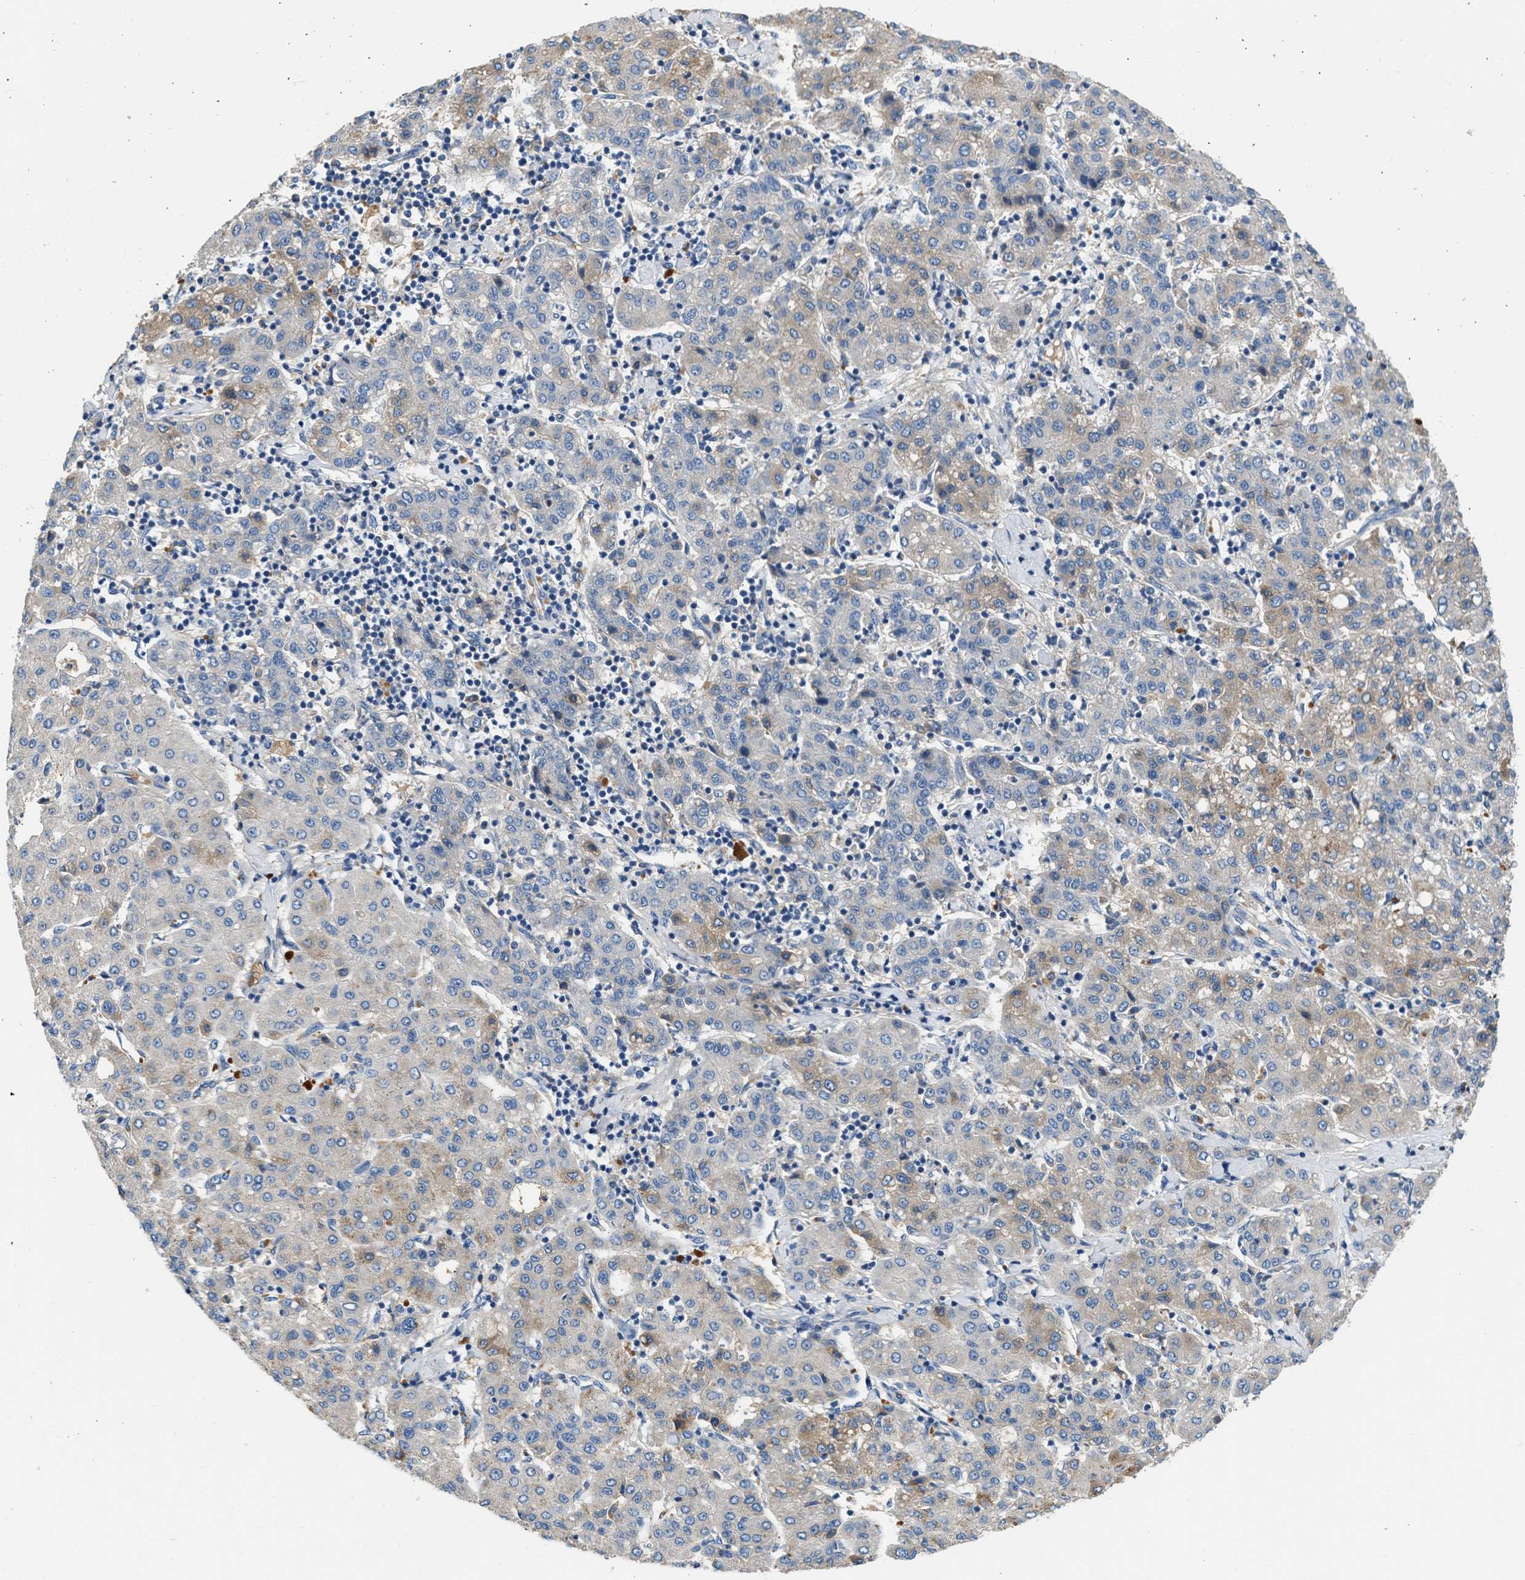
{"staining": {"intensity": "weak", "quantity": "<25%", "location": "cytoplasmic/membranous"}, "tissue": "liver cancer", "cell_type": "Tumor cells", "image_type": "cancer", "snomed": [{"axis": "morphology", "description": "Carcinoma, Hepatocellular, NOS"}, {"axis": "topography", "description": "Liver"}], "caption": "This is a micrograph of immunohistochemistry staining of hepatocellular carcinoma (liver), which shows no positivity in tumor cells. Nuclei are stained in blue.", "gene": "RWDD2B", "patient": {"sex": "male", "age": 65}}